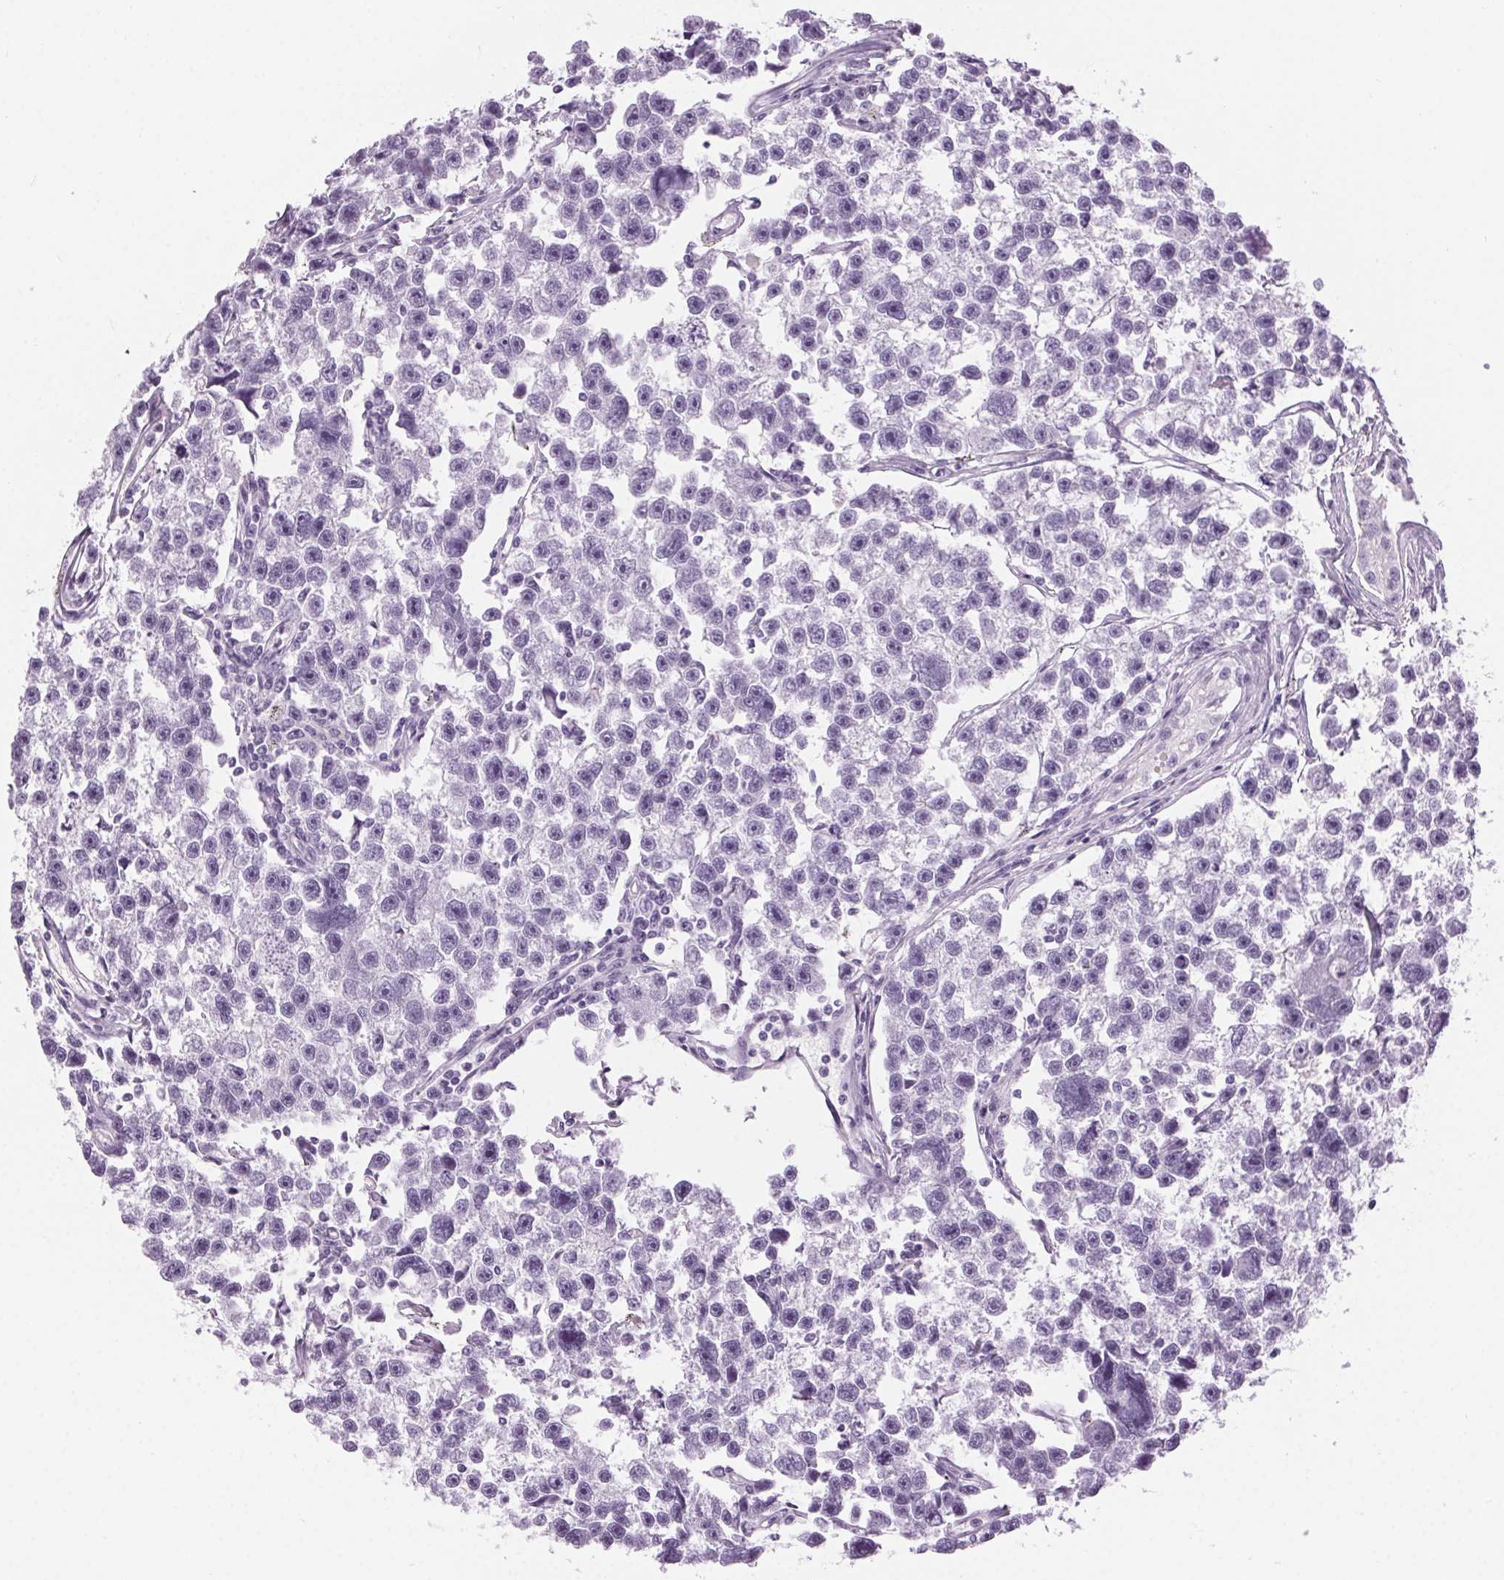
{"staining": {"intensity": "negative", "quantity": "none", "location": "none"}, "tissue": "testis cancer", "cell_type": "Tumor cells", "image_type": "cancer", "snomed": [{"axis": "morphology", "description": "Seminoma, NOS"}, {"axis": "topography", "description": "Testis"}], "caption": "Tumor cells are negative for protein expression in human seminoma (testis).", "gene": "LRP2", "patient": {"sex": "male", "age": 26}}